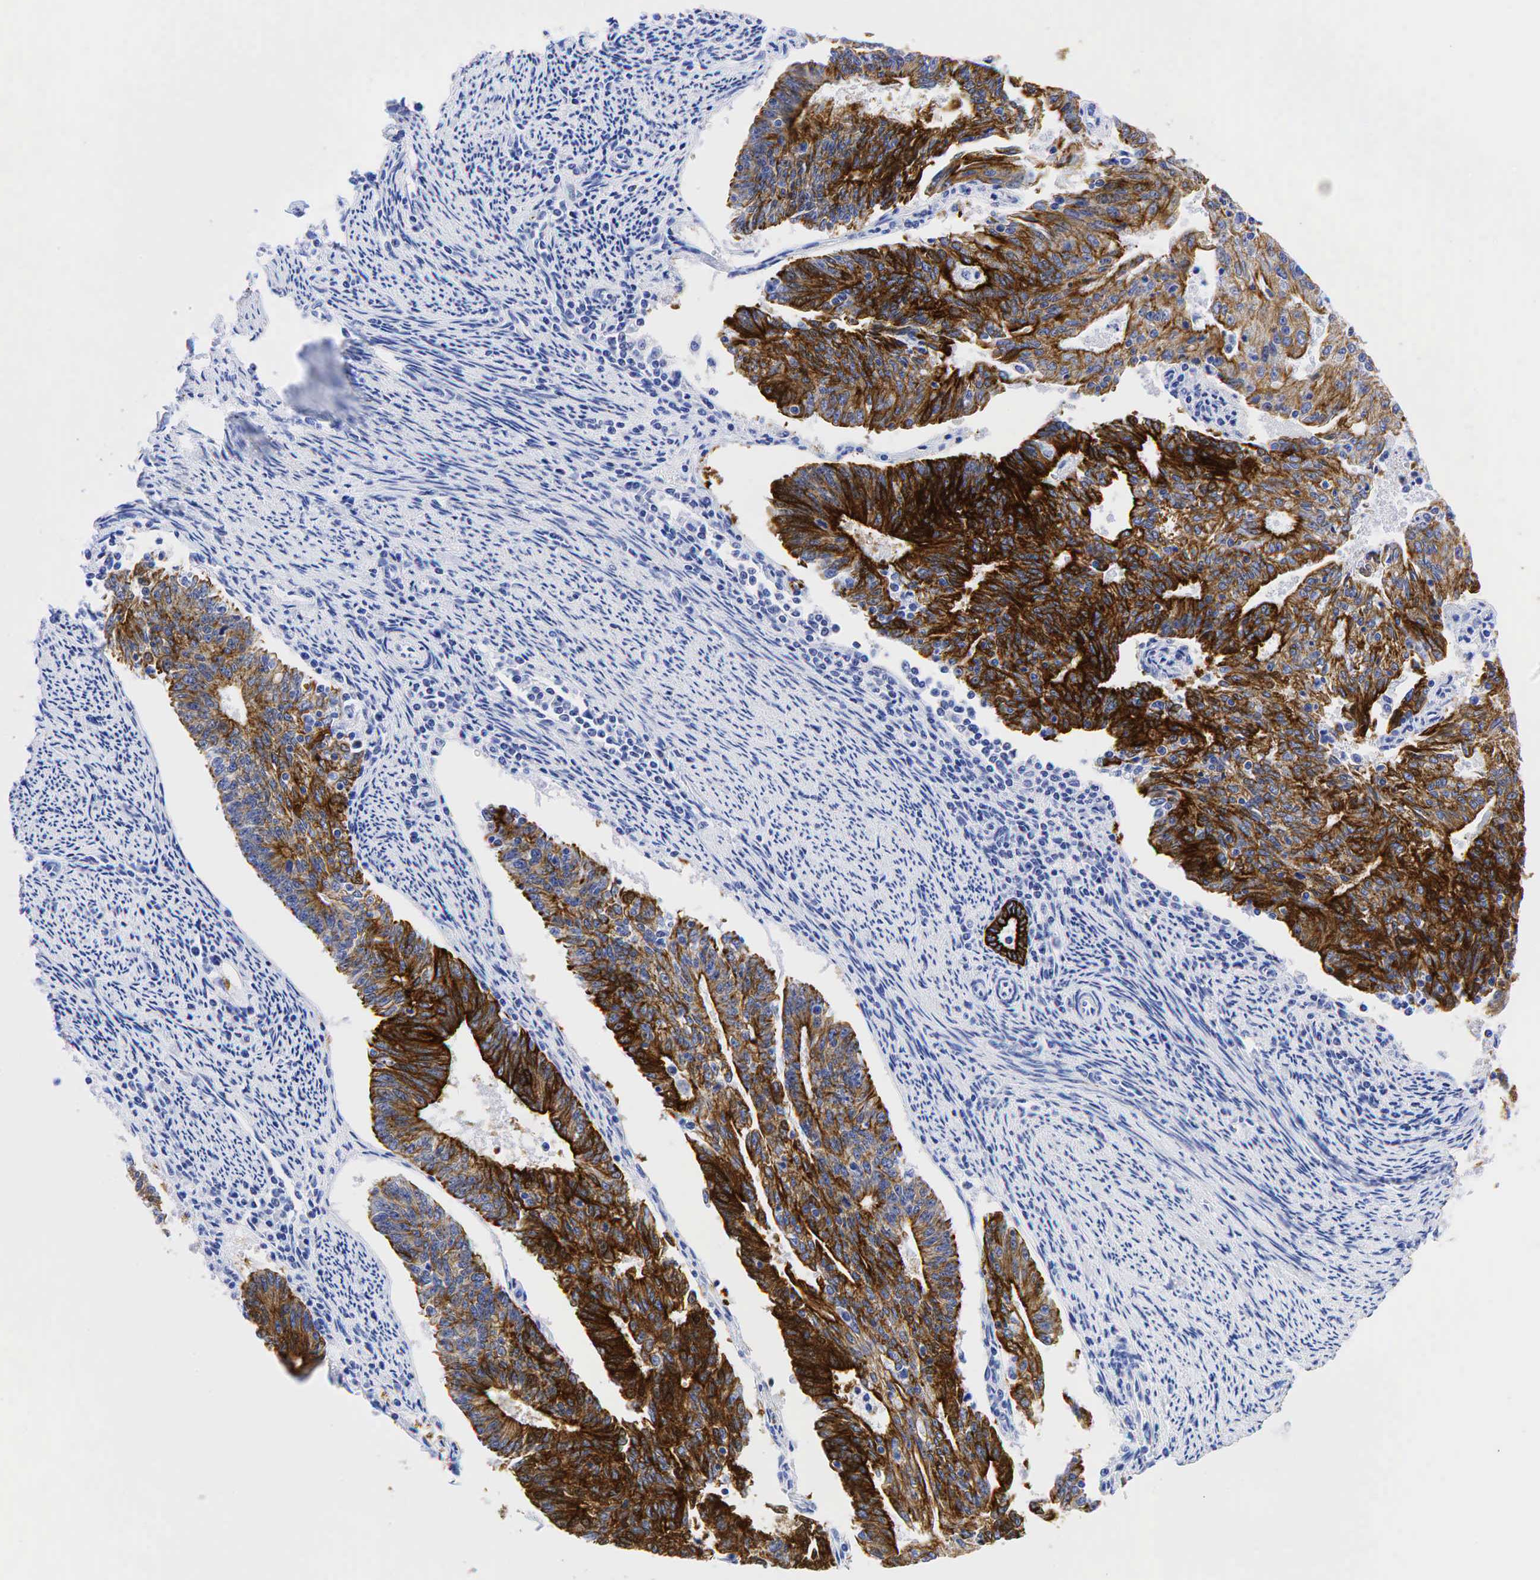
{"staining": {"intensity": "strong", "quantity": ">75%", "location": "cytoplasmic/membranous"}, "tissue": "endometrial cancer", "cell_type": "Tumor cells", "image_type": "cancer", "snomed": [{"axis": "morphology", "description": "Adenocarcinoma, NOS"}, {"axis": "topography", "description": "Endometrium"}], "caption": "A micrograph of adenocarcinoma (endometrial) stained for a protein displays strong cytoplasmic/membranous brown staining in tumor cells.", "gene": "KRT18", "patient": {"sex": "female", "age": 56}}